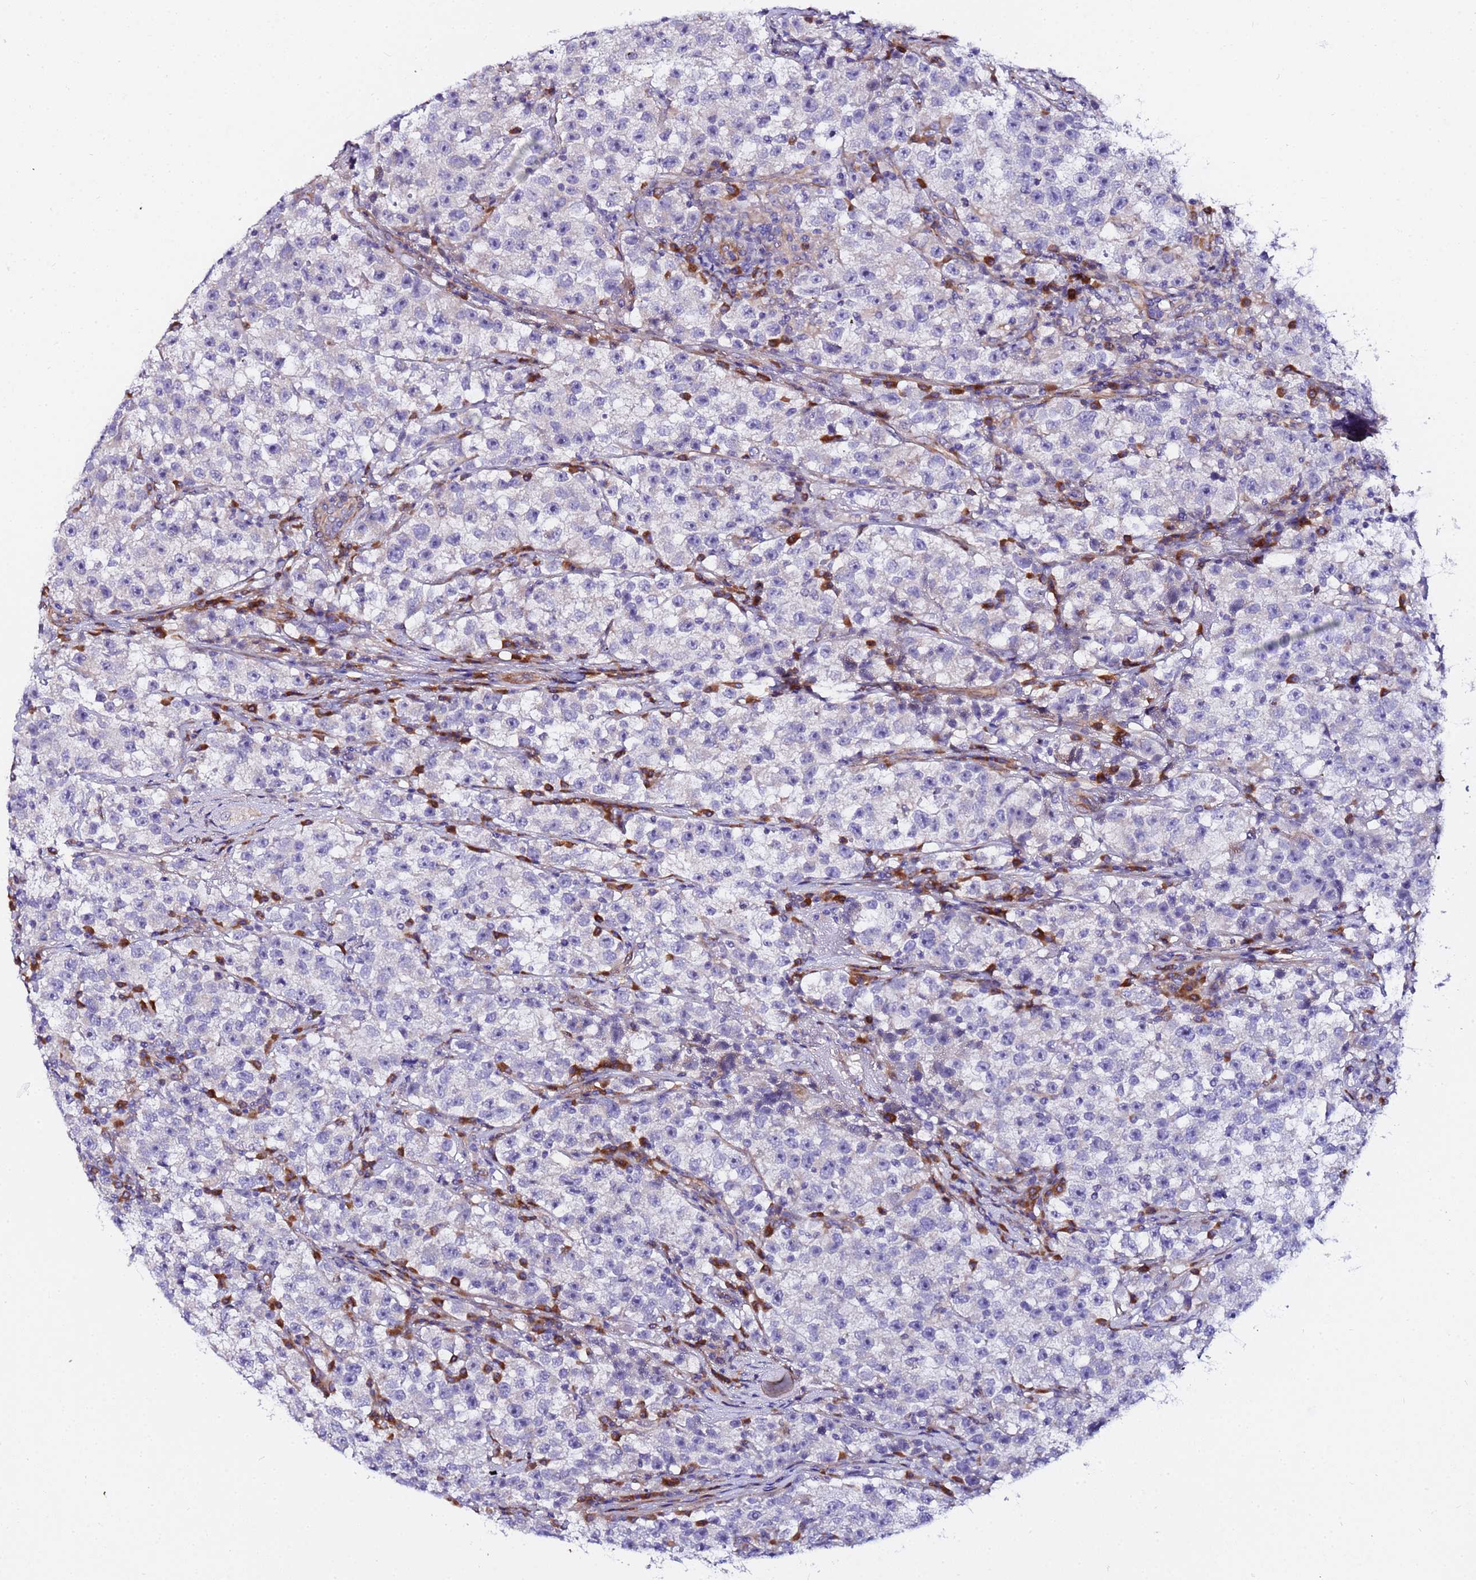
{"staining": {"intensity": "negative", "quantity": "none", "location": "none"}, "tissue": "testis cancer", "cell_type": "Tumor cells", "image_type": "cancer", "snomed": [{"axis": "morphology", "description": "Seminoma, NOS"}, {"axis": "topography", "description": "Testis"}], "caption": "This histopathology image is of seminoma (testis) stained with IHC to label a protein in brown with the nuclei are counter-stained blue. There is no expression in tumor cells.", "gene": "JRKL", "patient": {"sex": "male", "age": 22}}